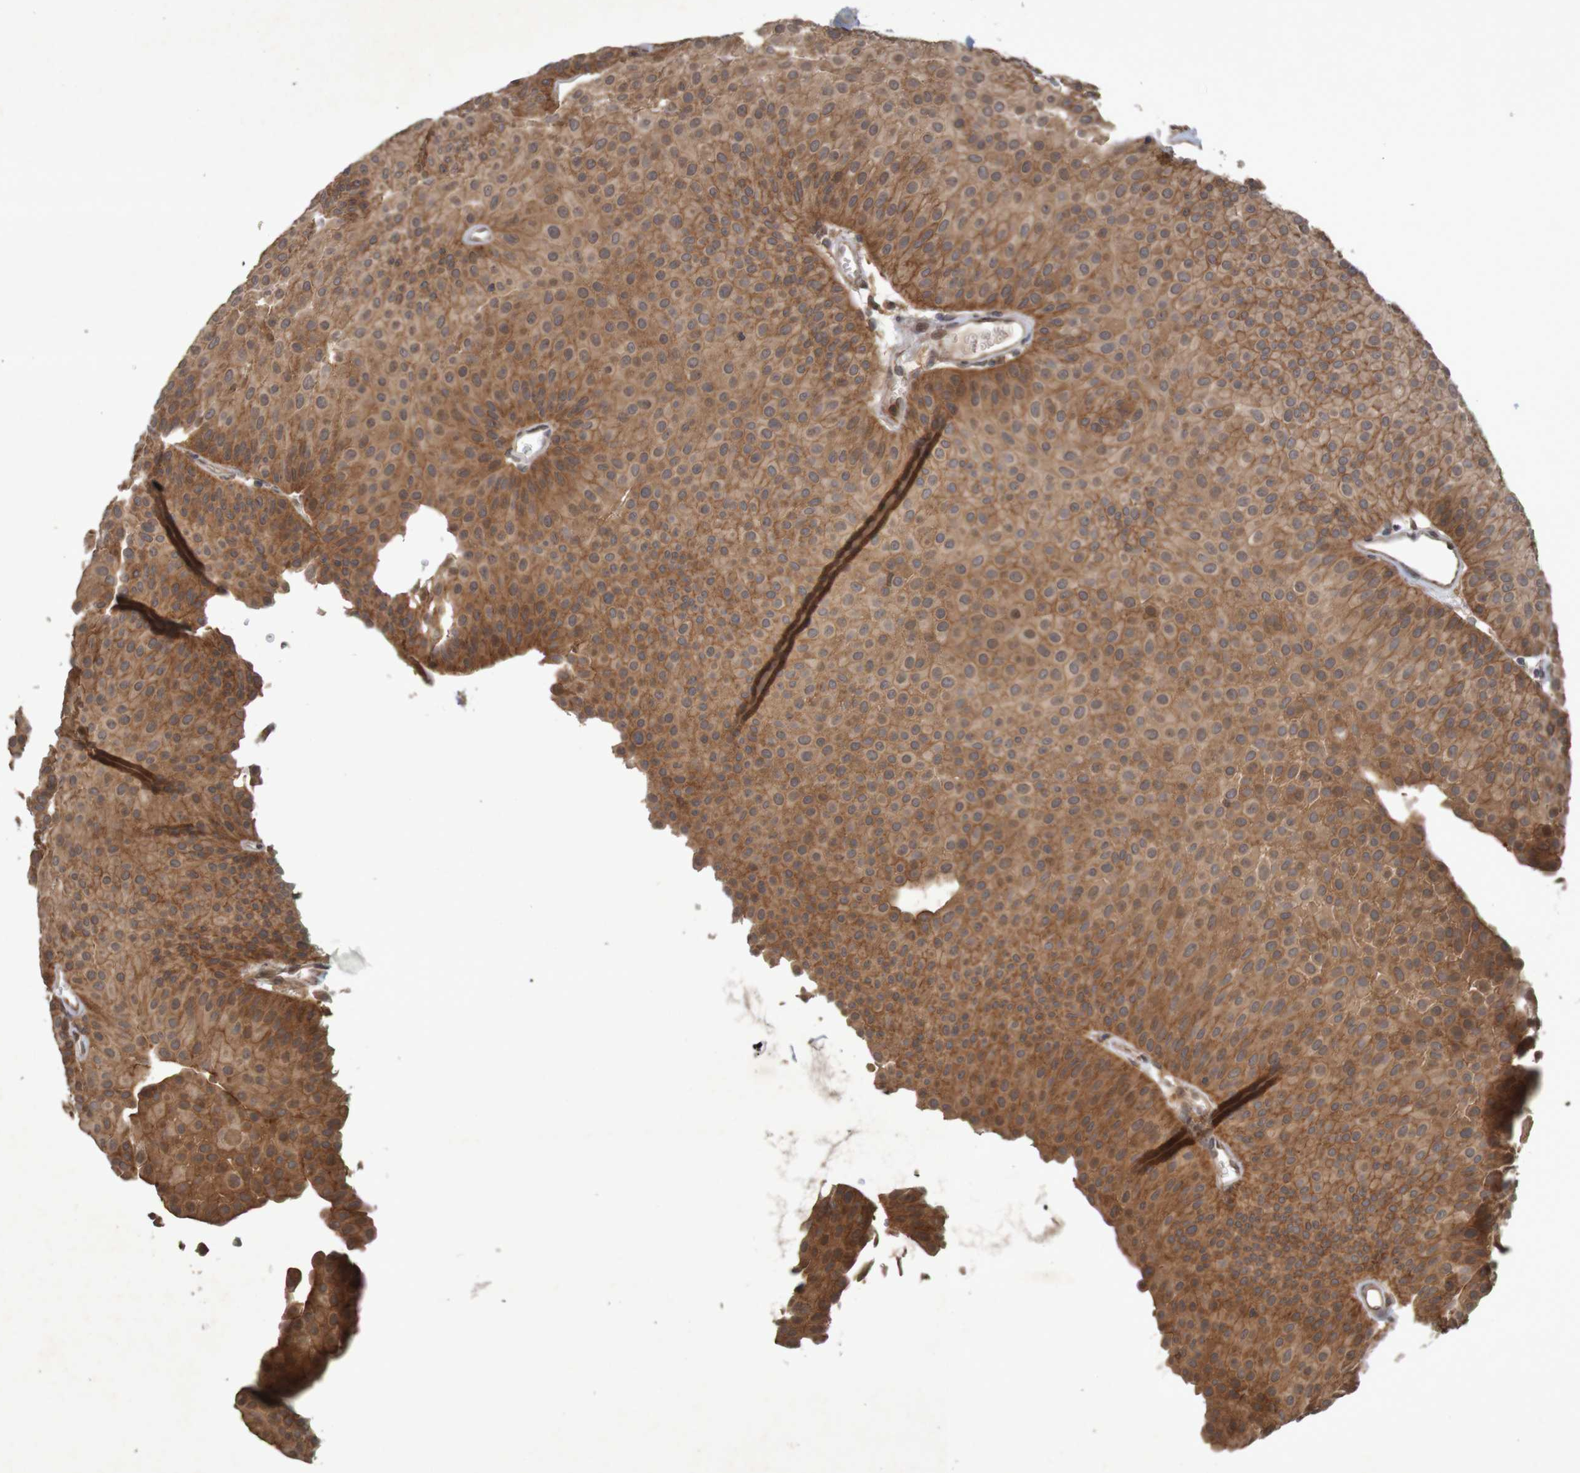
{"staining": {"intensity": "moderate", "quantity": ">75%", "location": "cytoplasmic/membranous"}, "tissue": "urothelial cancer", "cell_type": "Tumor cells", "image_type": "cancer", "snomed": [{"axis": "morphology", "description": "Urothelial carcinoma, Low grade"}, {"axis": "topography", "description": "Urinary bladder"}], "caption": "Immunohistochemical staining of urothelial carcinoma (low-grade) demonstrates medium levels of moderate cytoplasmic/membranous protein positivity in approximately >75% of tumor cells.", "gene": "ARHGEF11", "patient": {"sex": "female", "age": 60}}